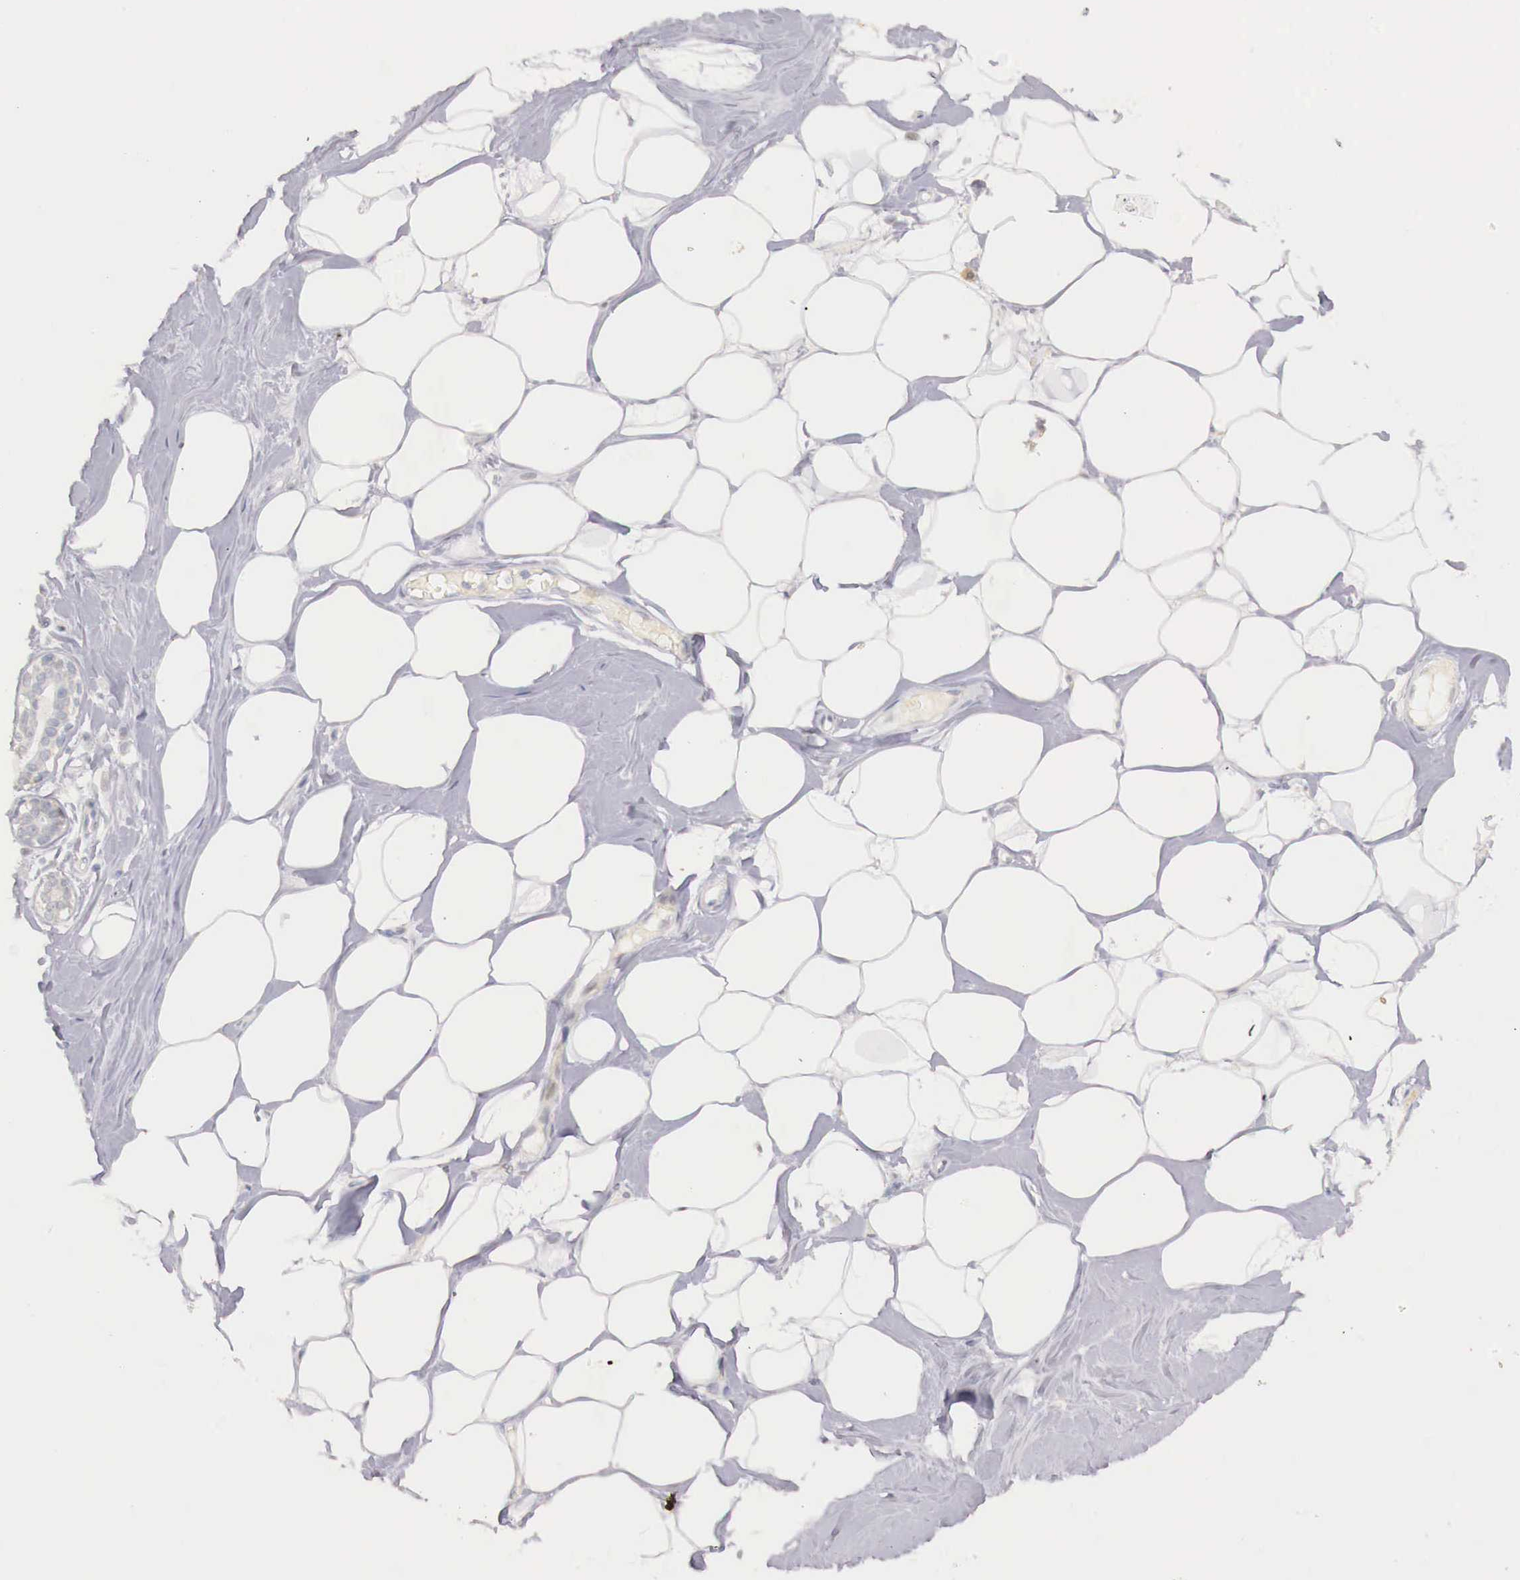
{"staining": {"intensity": "negative", "quantity": "none", "location": "none"}, "tissue": "adipose tissue", "cell_type": "Adipocytes", "image_type": "normal", "snomed": [{"axis": "morphology", "description": "Normal tissue, NOS"}, {"axis": "topography", "description": "Breast"}], "caption": "This image is of benign adipose tissue stained with immunohistochemistry (IHC) to label a protein in brown with the nuclei are counter-stained blue. There is no expression in adipocytes.", "gene": "ITIH6", "patient": {"sex": "female", "age": 44}}